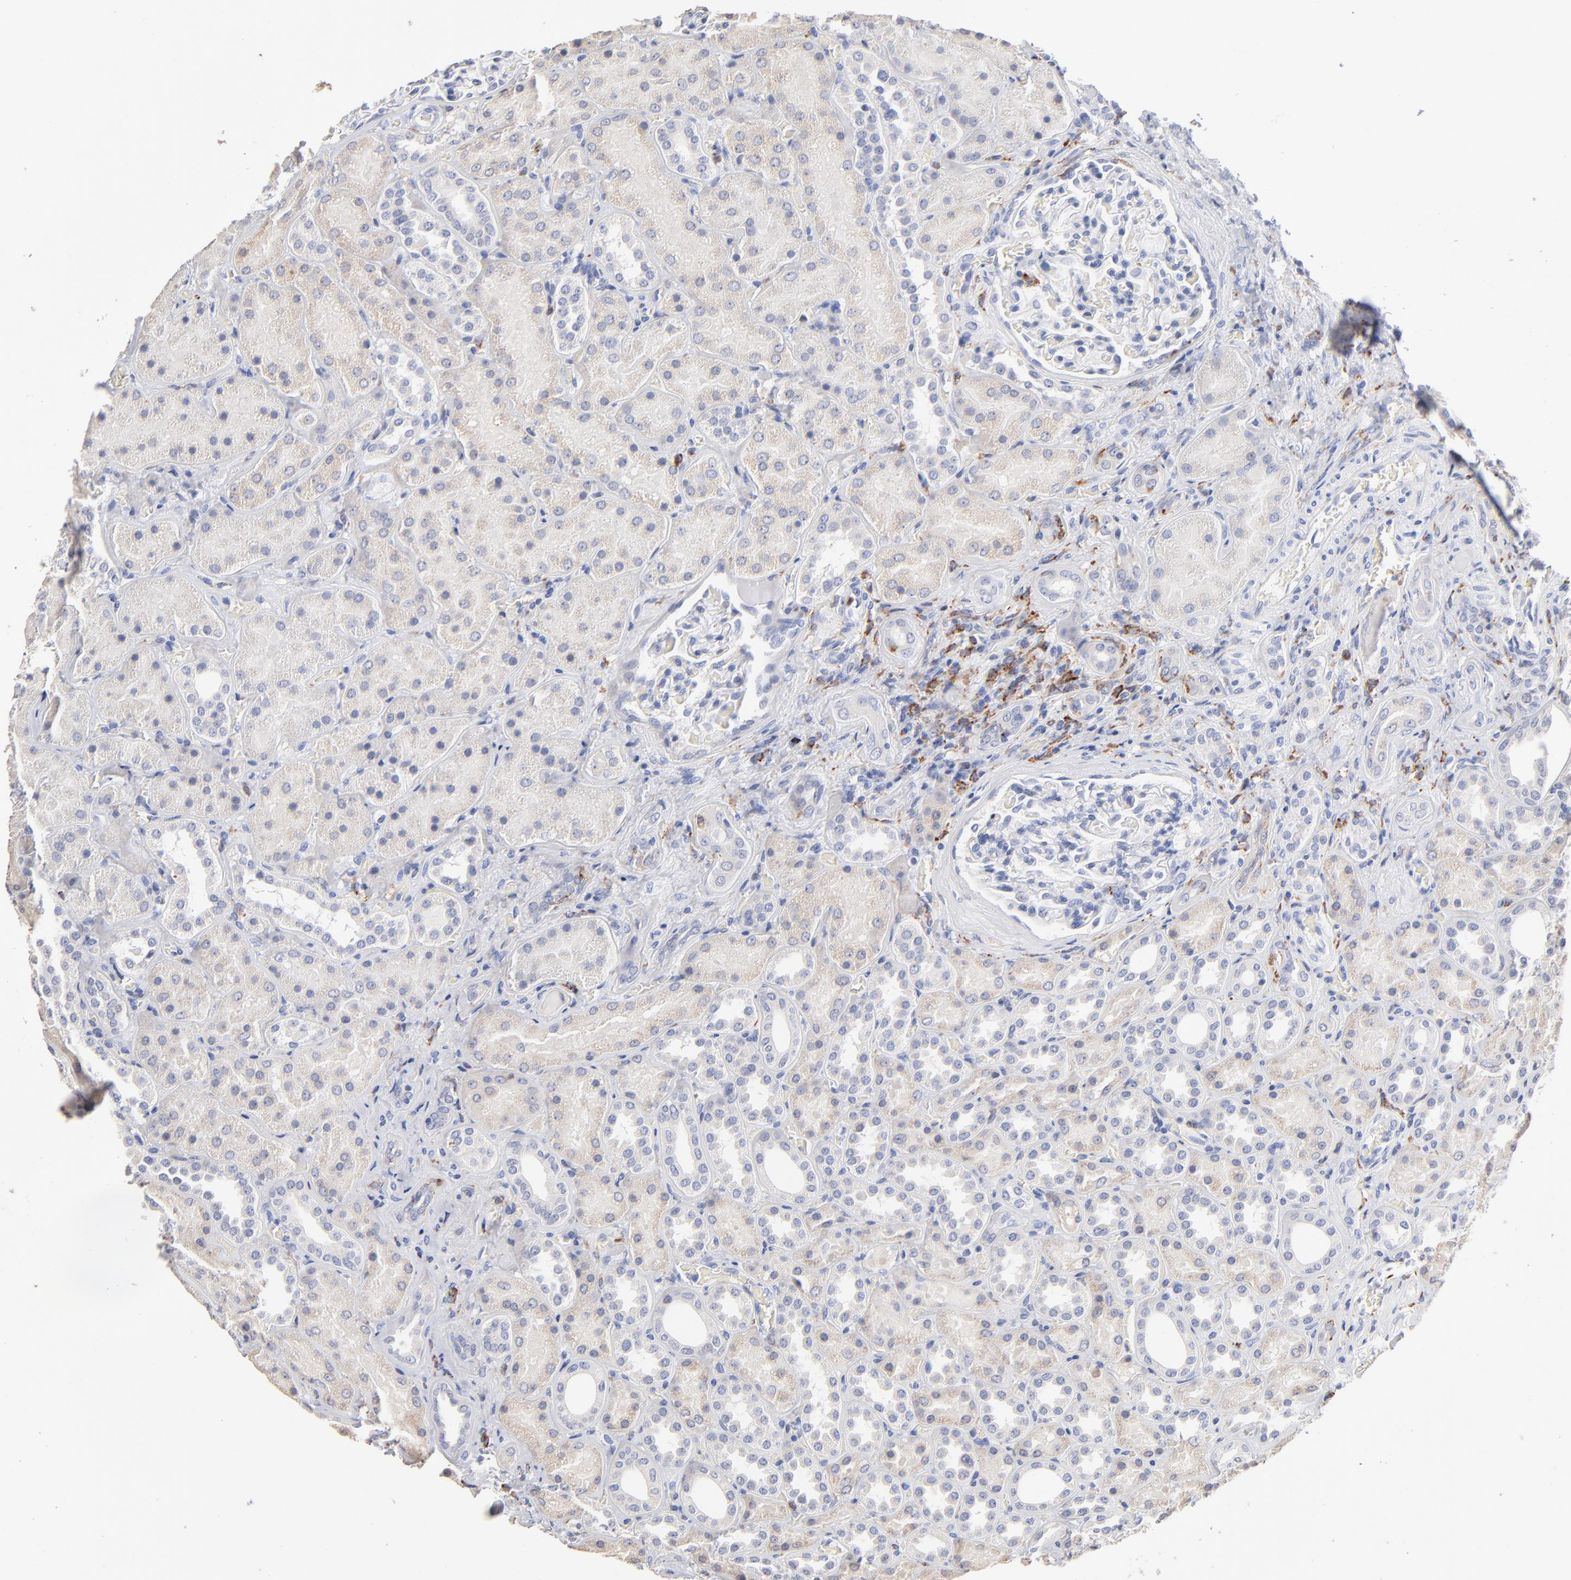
{"staining": {"intensity": "negative", "quantity": "none", "location": "none"}, "tissue": "kidney", "cell_type": "Cells in glomeruli", "image_type": "normal", "snomed": [{"axis": "morphology", "description": "Normal tissue, NOS"}, {"axis": "topography", "description": "Kidney"}], "caption": "IHC micrograph of normal human kidney stained for a protein (brown), which exhibits no staining in cells in glomeruli. (Stains: DAB immunohistochemistry with hematoxylin counter stain, Microscopy: brightfield microscopy at high magnification).", "gene": "CD180", "patient": {"sex": "male", "age": 28}}